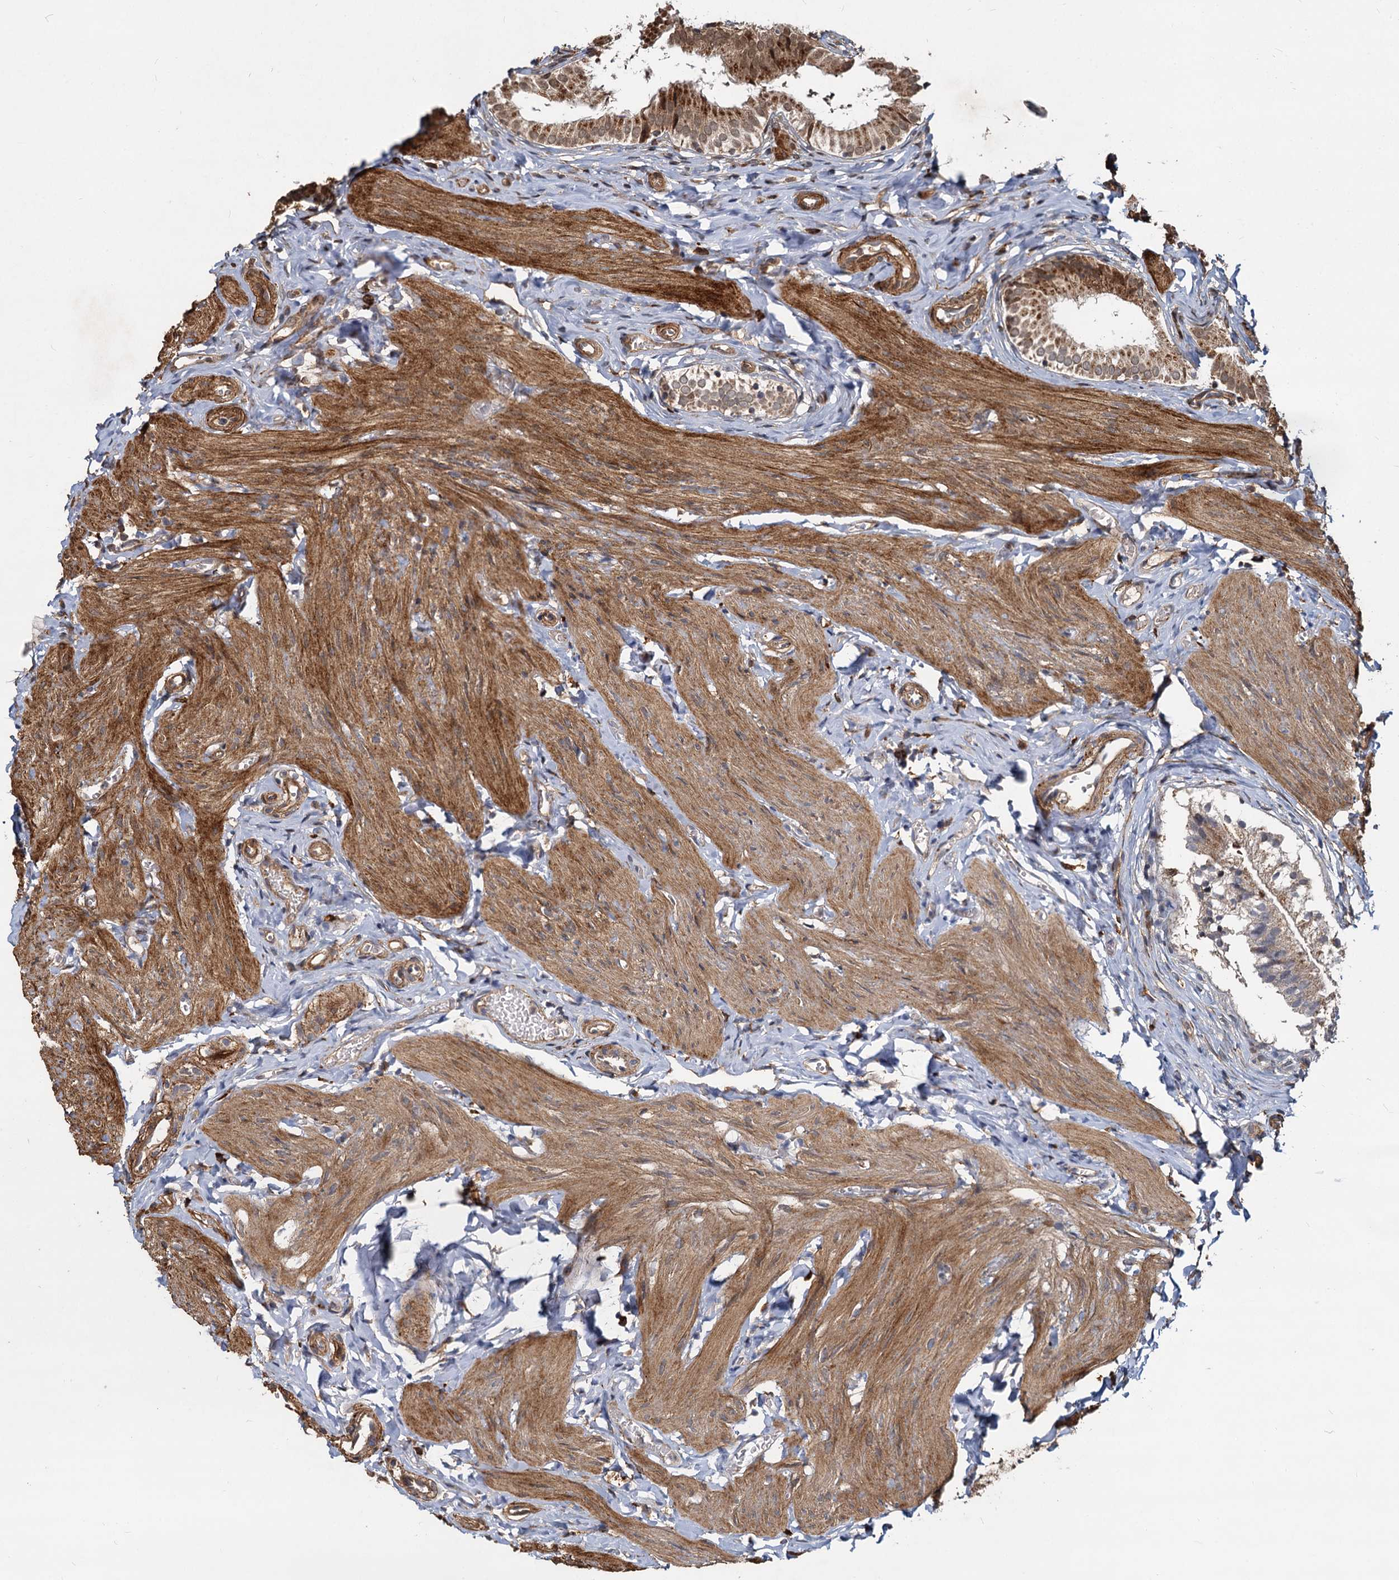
{"staining": {"intensity": "strong", "quantity": ">75%", "location": "cytoplasmic/membranous,nuclear"}, "tissue": "gallbladder", "cell_type": "Glandular cells", "image_type": "normal", "snomed": [{"axis": "morphology", "description": "Normal tissue, NOS"}, {"axis": "topography", "description": "Gallbladder"}], "caption": "The histopathology image displays a brown stain indicating the presence of a protein in the cytoplasmic/membranous,nuclear of glandular cells in gallbladder.", "gene": "TRIM23", "patient": {"sex": "female", "age": 47}}